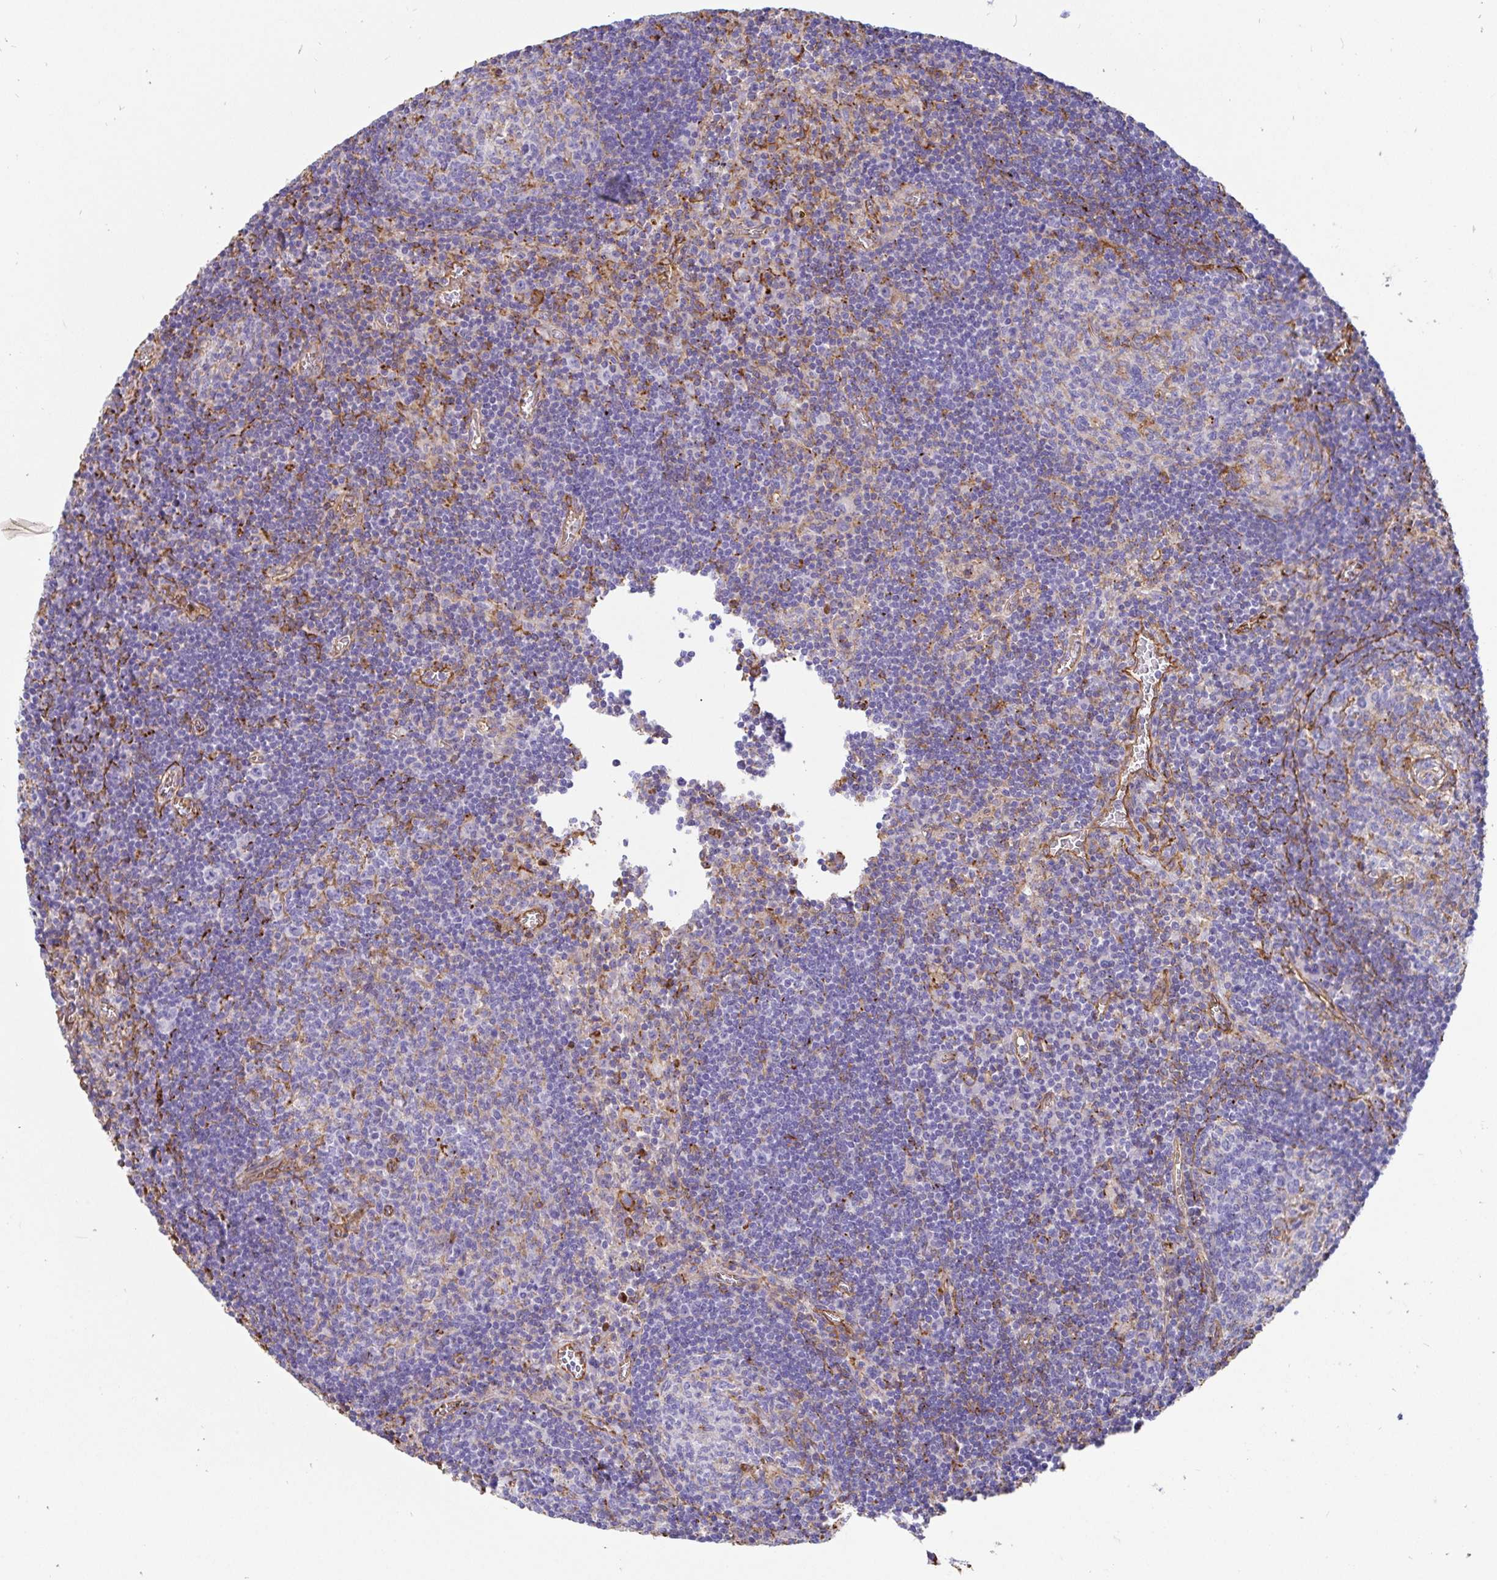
{"staining": {"intensity": "negative", "quantity": "none", "location": "none"}, "tissue": "lymph node", "cell_type": "Germinal center cells", "image_type": "normal", "snomed": [{"axis": "morphology", "description": "Normal tissue, NOS"}, {"axis": "topography", "description": "Lymph node"}], "caption": "DAB immunohistochemical staining of benign human lymph node displays no significant expression in germinal center cells. (DAB IHC with hematoxylin counter stain).", "gene": "ANXA2", "patient": {"sex": "male", "age": 67}}